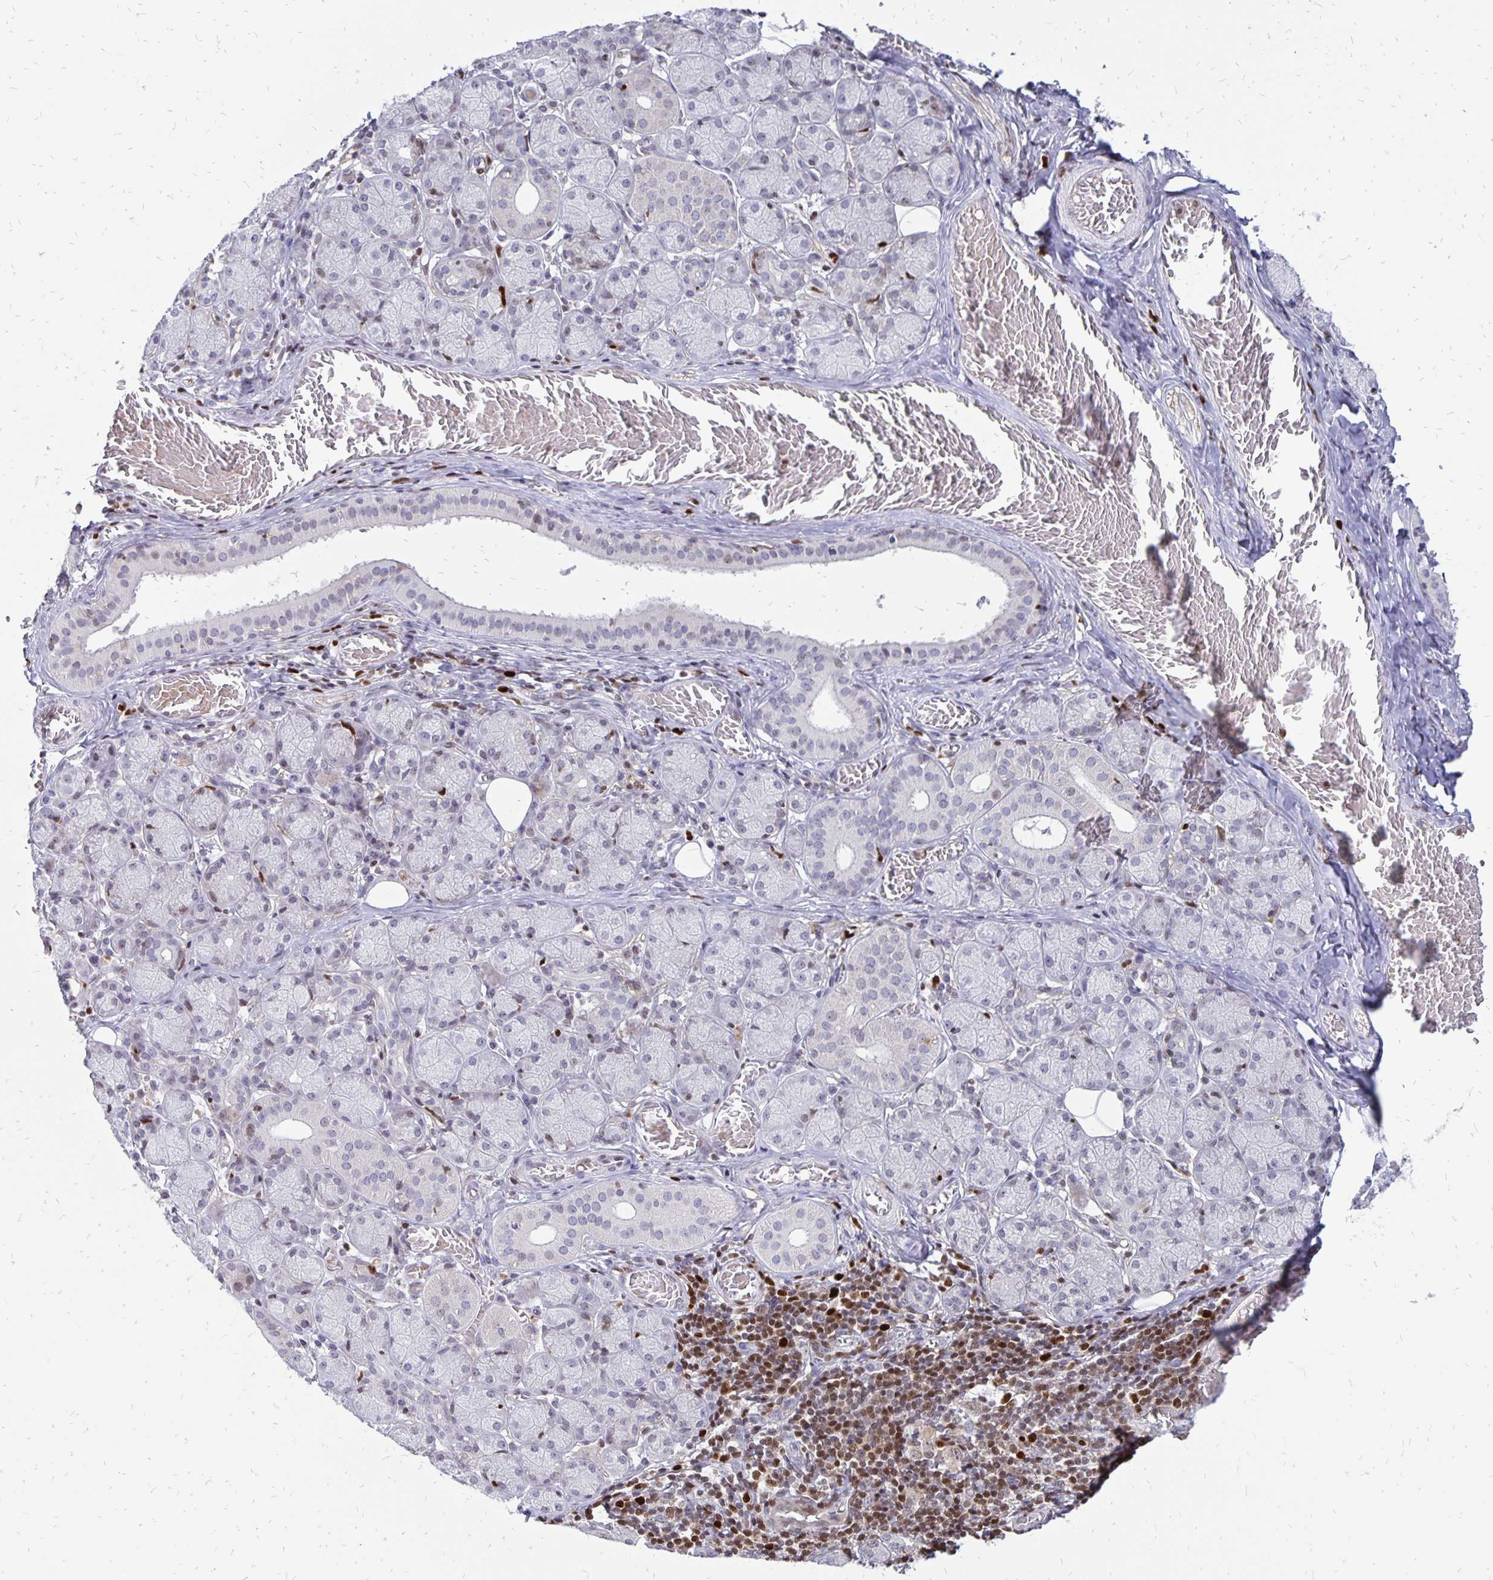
{"staining": {"intensity": "weak", "quantity": "<25%", "location": "nuclear"}, "tissue": "salivary gland", "cell_type": "Glandular cells", "image_type": "normal", "snomed": [{"axis": "morphology", "description": "Normal tissue, NOS"}, {"axis": "topography", "description": "Salivary gland"}, {"axis": "topography", "description": "Peripheral nerve tissue"}], "caption": "Immunohistochemistry micrograph of benign salivary gland: salivary gland stained with DAB displays no significant protein positivity in glandular cells.", "gene": "DCK", "patient": {"sex": "female", "age": 24}}